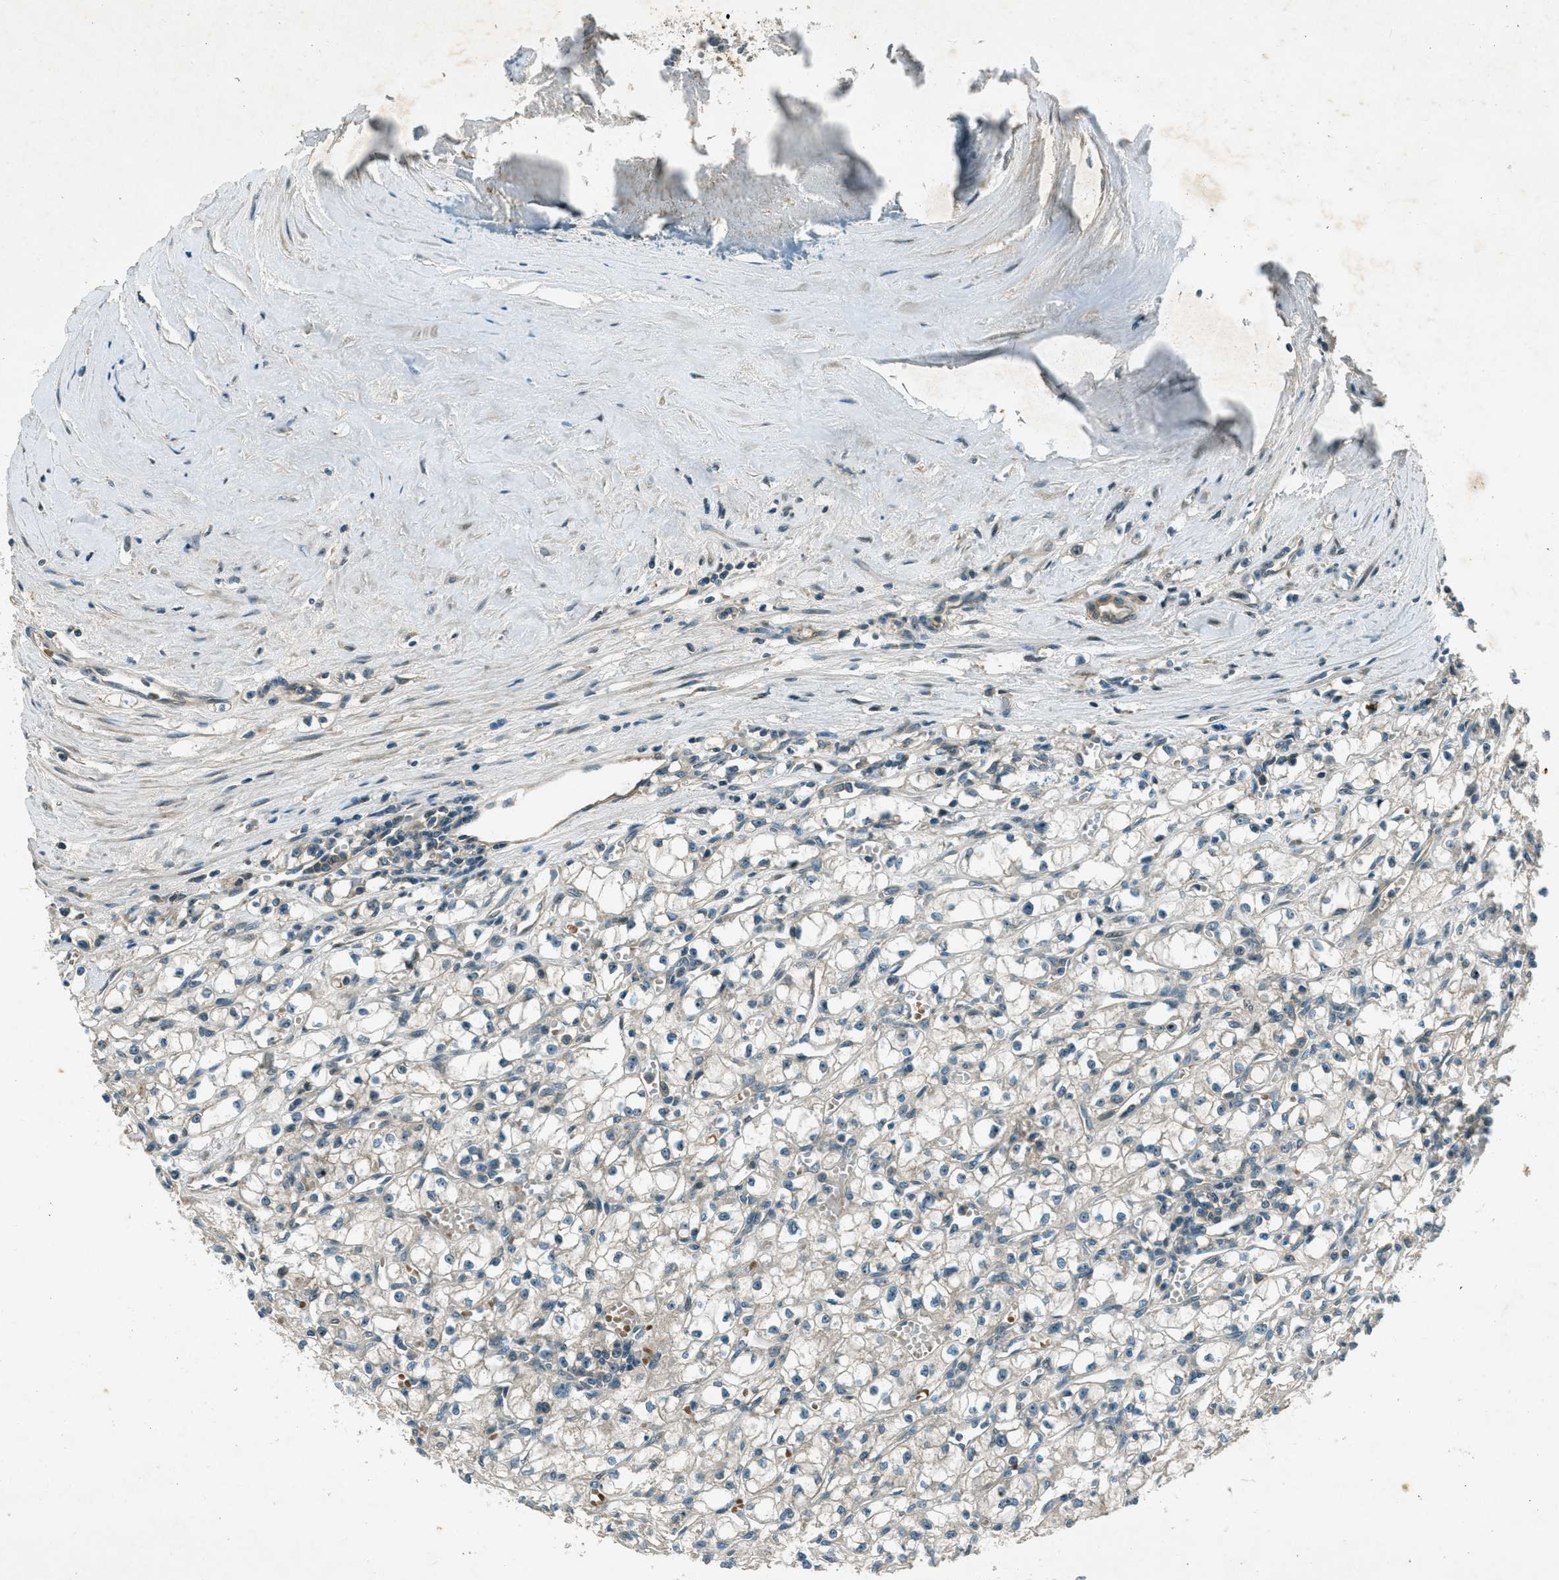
{"staining": {"intensity": "negative", "quantity": "none", "location": "none"}, "tissue": "renal cancer", "cell_type": "Tumor cells", "image_type": "cancer", "snomed": [{"axis": "morphology", "description": "Adenocarcinoma, NOS"}, {"axis": "topography", "description": "Kidney"}], "caption": "This is an immunohistochemistry image of renal cancer. There is no expression in tumor cells.", "gene": "STK11", "patient": {"sex": "male", "age": 56}}